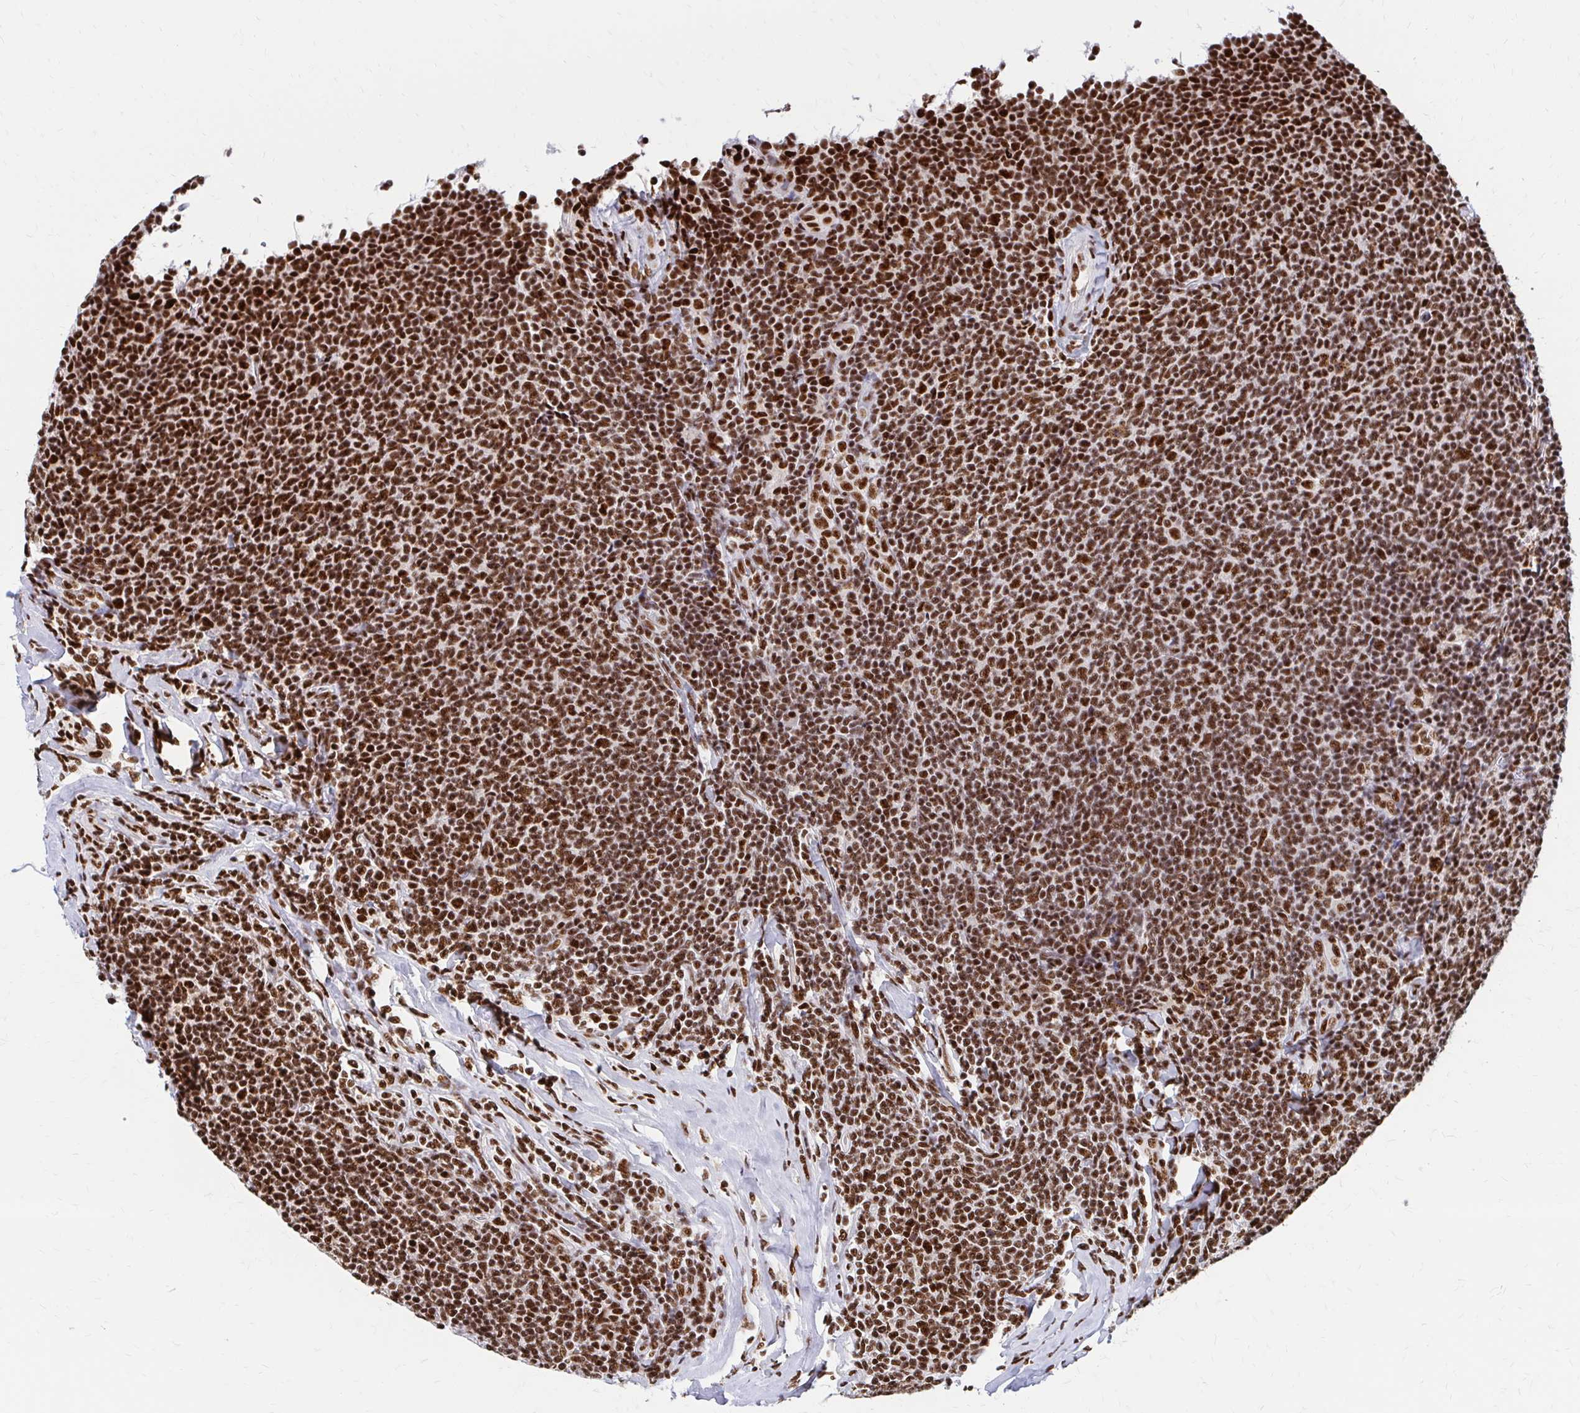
{"staining": {"intensity": "strong", "quantity": ">75%", "location": "nuclear"}, "tissue": "lymphoma", "cell_type": "Tumor cells", "image_type": "cancer", "snomed": [{"axis": "morphology", "description": "Malignant lymphoma, non-Hodgkin's type, Low grade"}, {"axis": "topography", "description": "Lymph node"}], "caption": "The image shows a brown stain indicating the presence of a protein in the nuclear of tumor cells in lymphoma. The staining is performed using DAB (3,3'-diaminobenzidine) brown chromogen to label protein expression. The nuclei are counter-stained blue using hematoxylin.", "gene": "CNKSR3", "patient": {"sex": "male", "age": 52}}